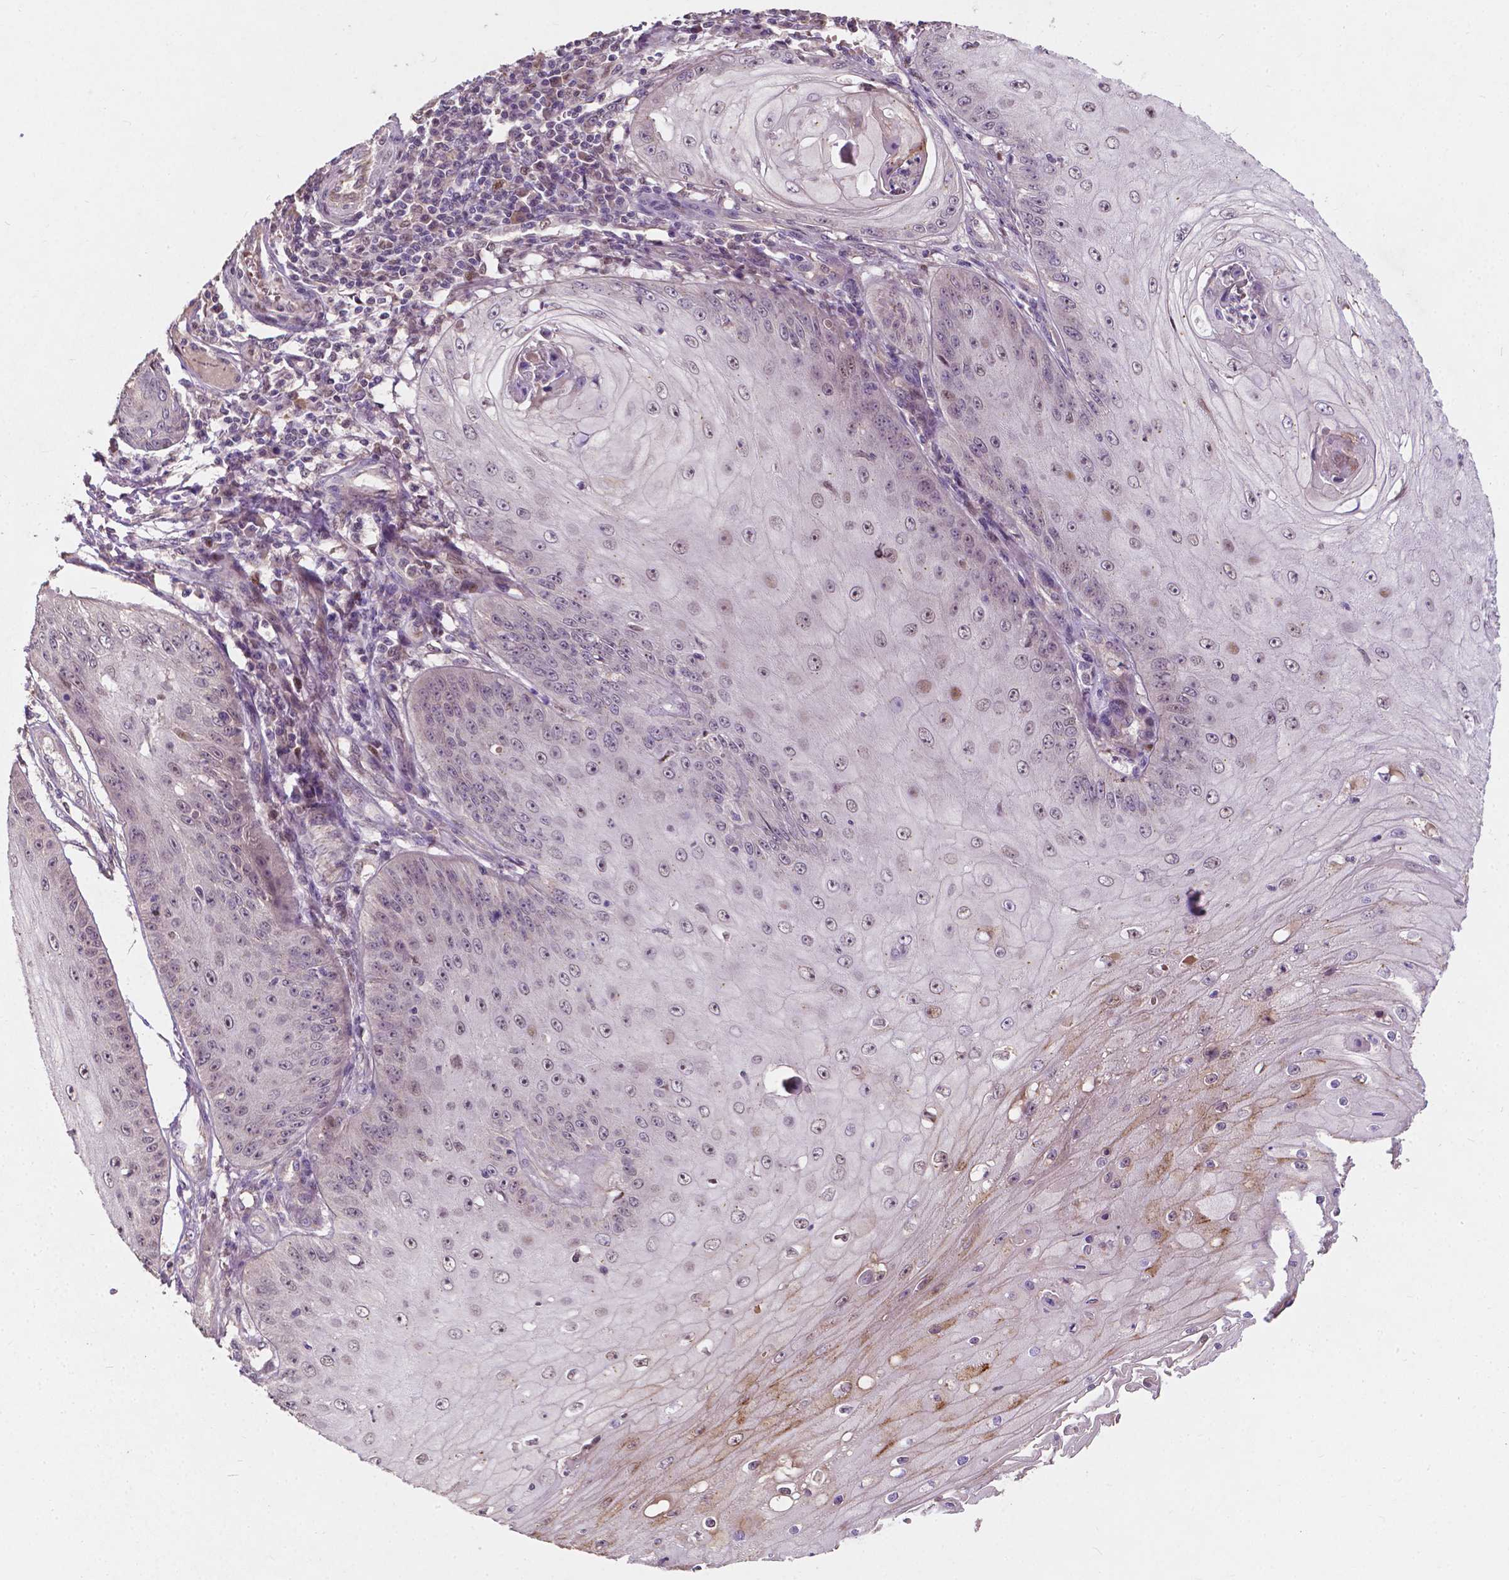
{"staining": {"intensity": "moderate", "quantity": "25%-75%", "location": "nuclear"}, "tissue": "skin cancer", "cell_type": "Tumor cells", "image_type": "cancer", "snomed": [{"axis": "morphology", "description": "Squamous cell carcinoma, NOS"}, {"axis": "topography", "description": "Skin"}], "caption": "High-power microscopy captured an immunohistochemistry (IHC) micrograph of skin squamous cell carcinoma, revealing moderate nuclear staining in about 25%-75% of tumor cells. (brown staining indicates protein expression, while blue staining denotes nuclei).", "gene": "DUSP16", "patient": {"sex": "male", "age": 70}}